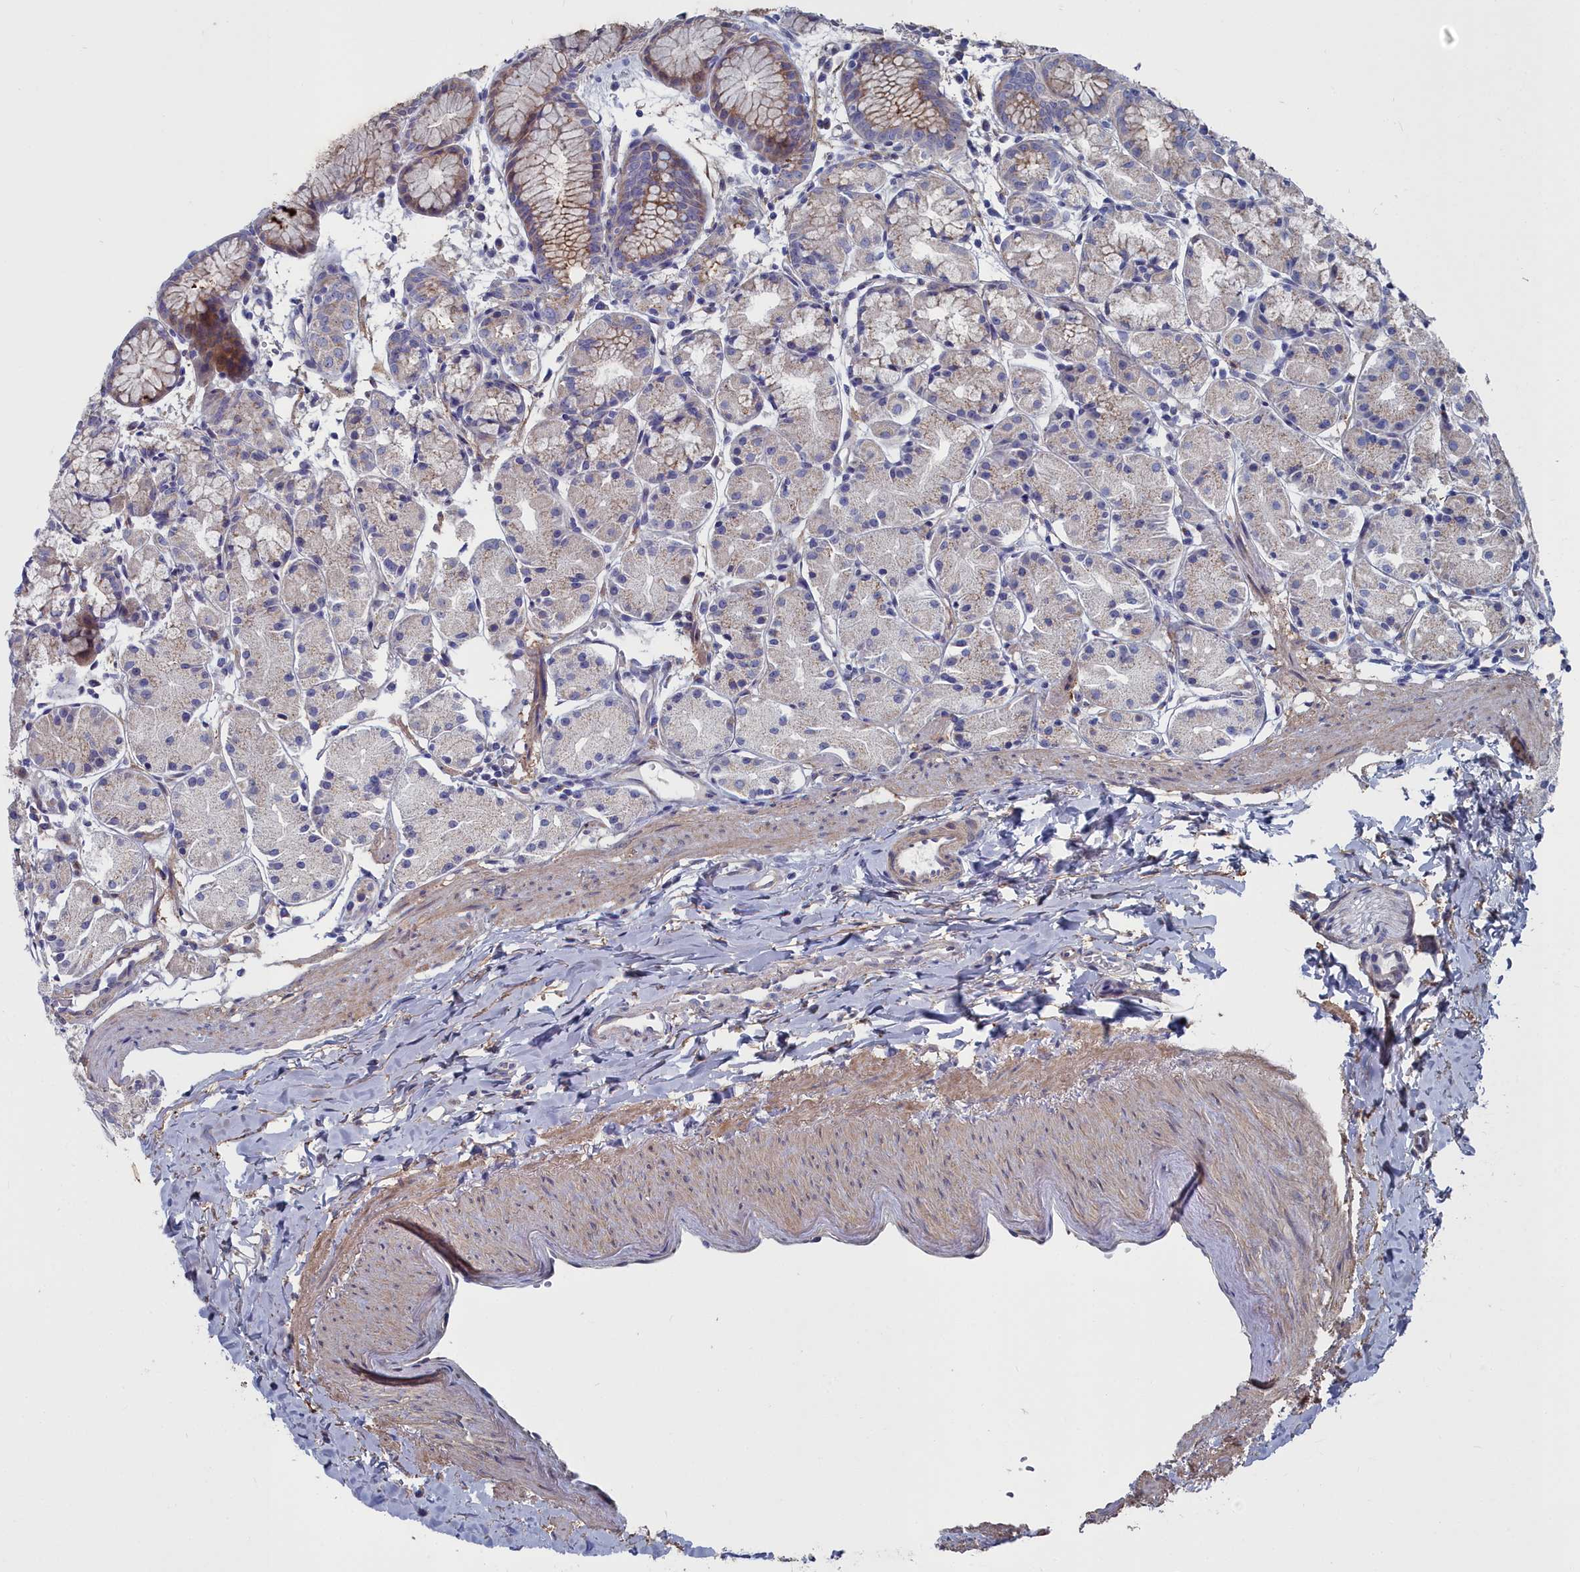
{"staining": {"intensity": "moderate", "quantity": "25%-75%", "location": "cytoplasmic/membranous"}, "tissue": "stomach", "cell_type": "Glandular cells", "image_type": "normal", "snomed": [{"axis": "morphology", "description": "Normal tissue, NOS"}, {"axis": "topography", "description": "Stomach, upper"}], "caption": "Human stomach stained with a brown dye demonstrates moderate cytoplasmic/membranous positive positivity in about 25%-75% of glandular cells.", "gene": "SHISAL2A", "patient": {"sex": "male", "age": 47}}